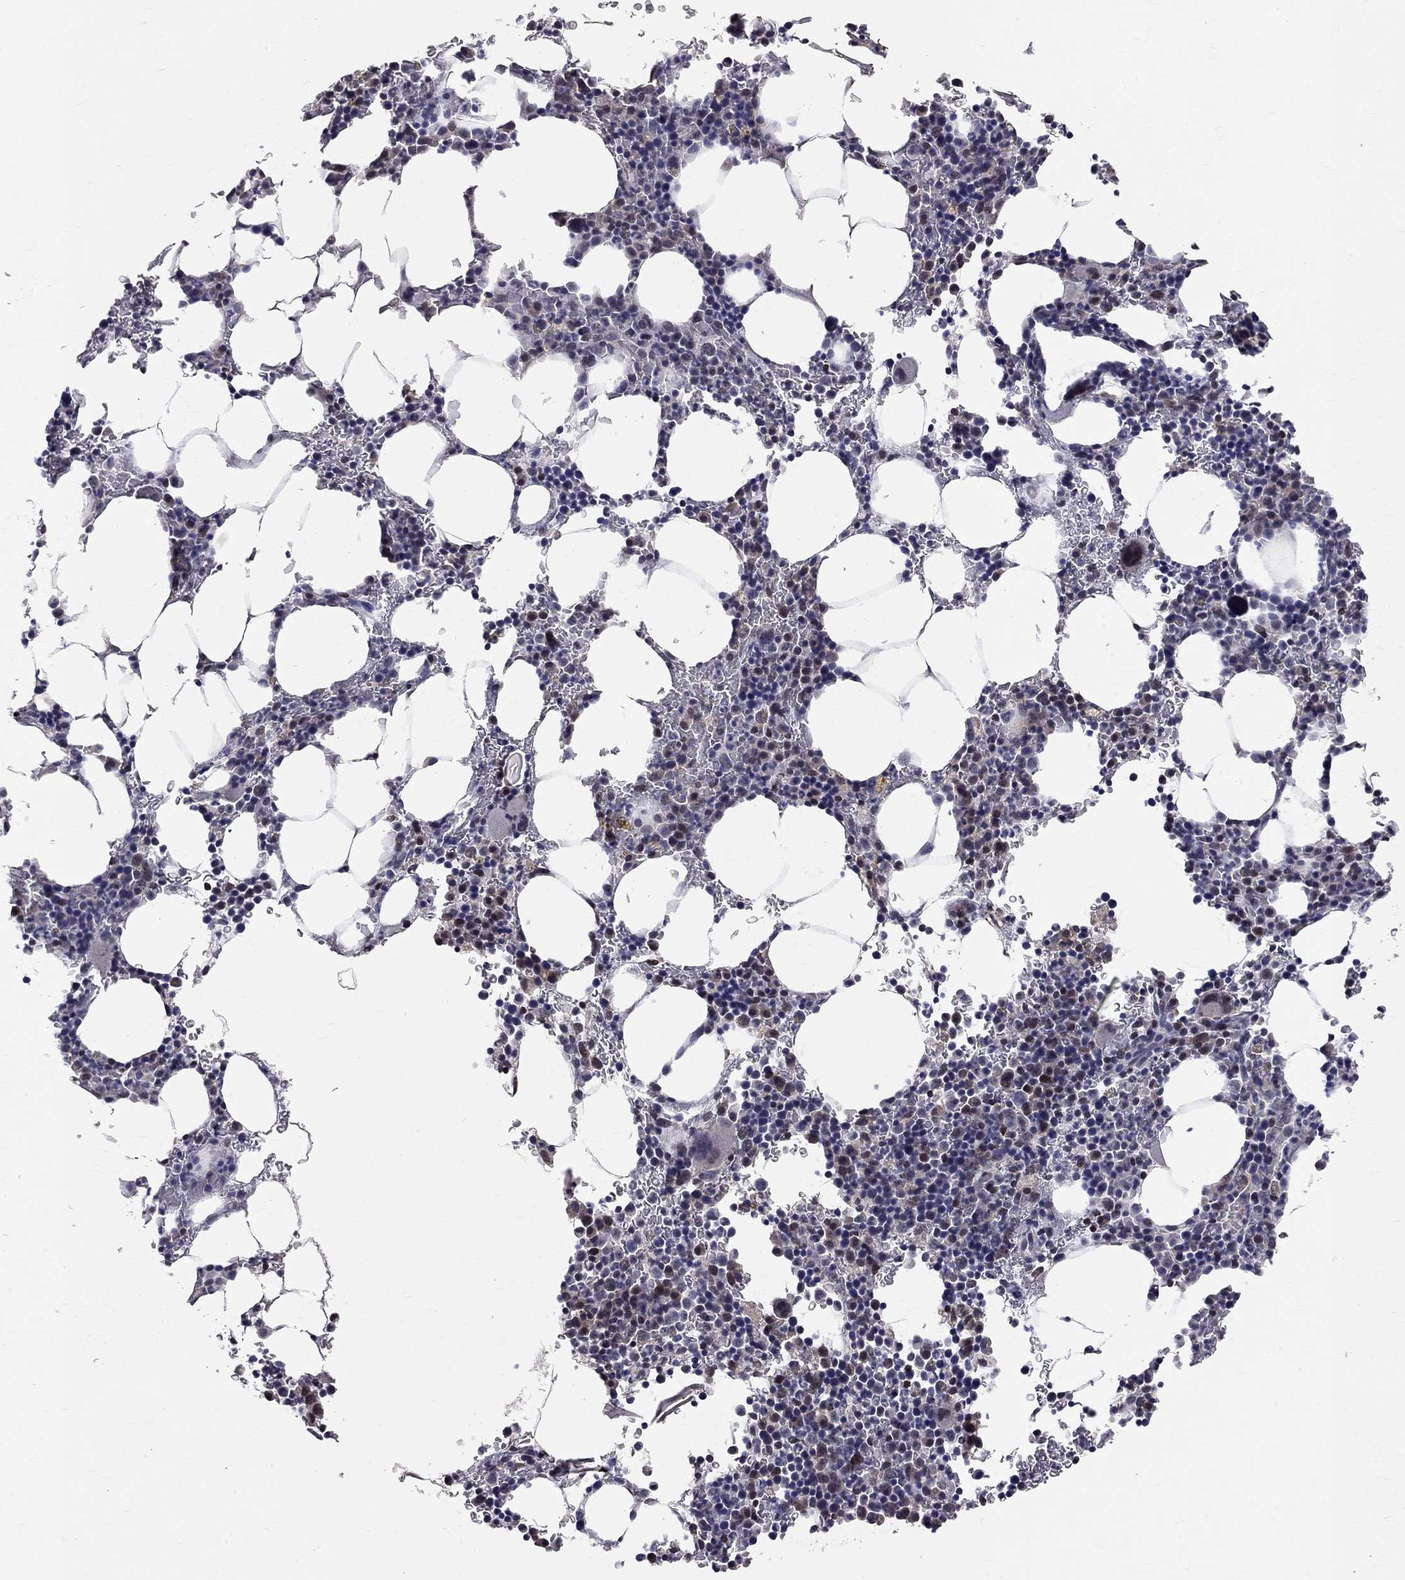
{"staining": {"intensity": "weak", "quantity": "<25%", "location": "nuclear"}, "tissue": "bone marrow", "cell_type": "Hematopoietic cells", "image_type": "normal", "snomed": [{"axis": "morphology", "description": "Normal tissue, NOS"}, {"axis": "topography", "description": "Bone marrow"}], "caption": "Hematopoietic cells show no significant positivity in unremarkable bone marrow. (Brightfield microscopy of DAB immunohistochemistry (IHC) at high magnification).", "gene": "HDAC3", "patient": {"sex": "male", "age": 77}}